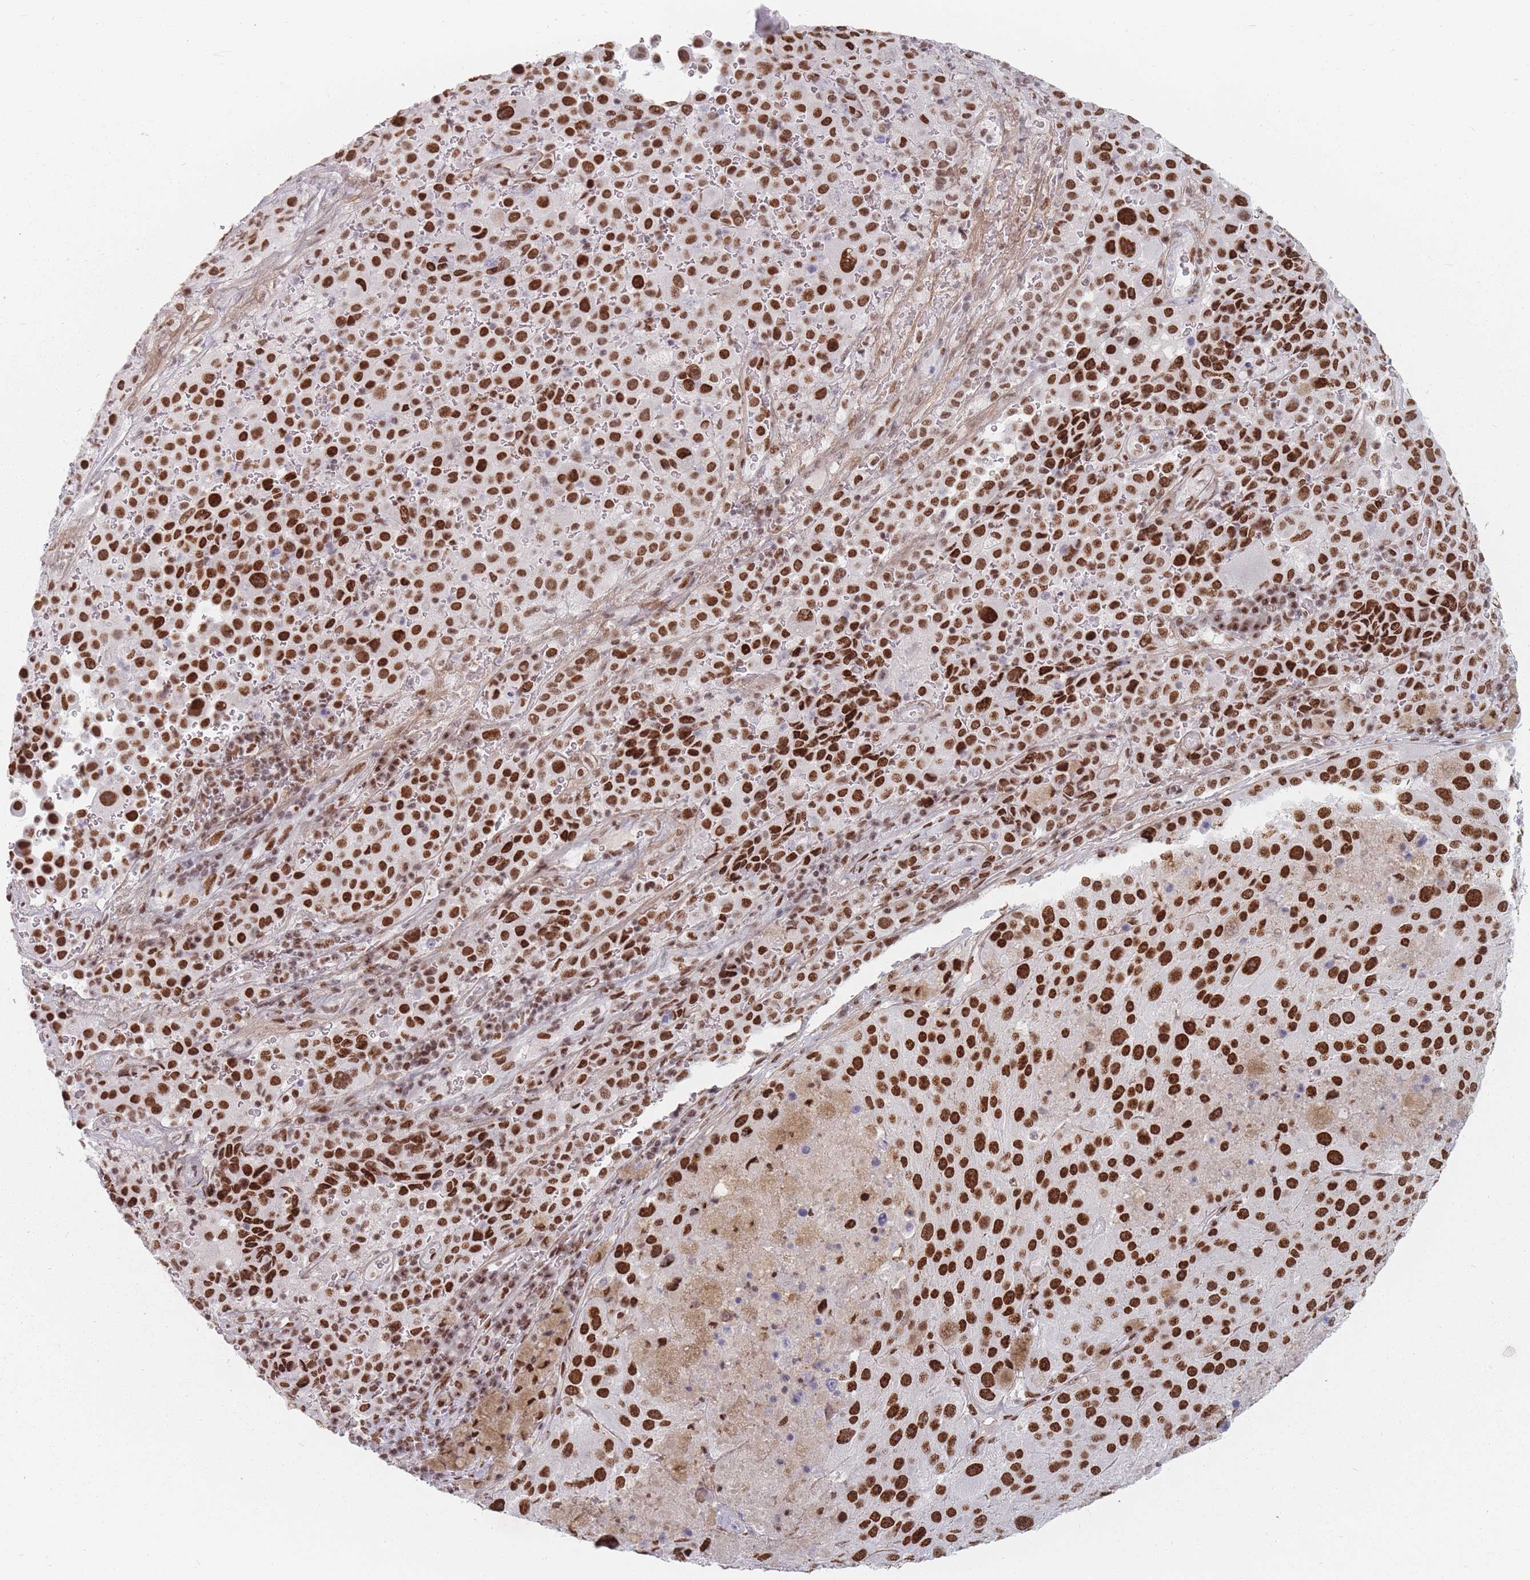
{"staining": {"intensity": "strong", "quantity": ">75%", "location": "nuclear"}, "tissue": "melanoma", "cell_type": "Tumor cells", "image_type": "cancer", "snomed": [{"axis": "morphology", "description": "Malignant melanoma, Metastatic site"}, {"axis": "topography", "description": "Lymph node"}], "caption": "Immunohistochemistry staining of malignant melanoma (metastatic site), which shows high levels of strong nuclear positivity in about >75% of tumor cells indicating strong nuclear protein positivity. The staining was performed using DAB (brown) for protein detection and nuclei were counterstained in hematoxylin (blue).", "gene": "SAFB2", "patient": {"sex": "male", "age": 62}}